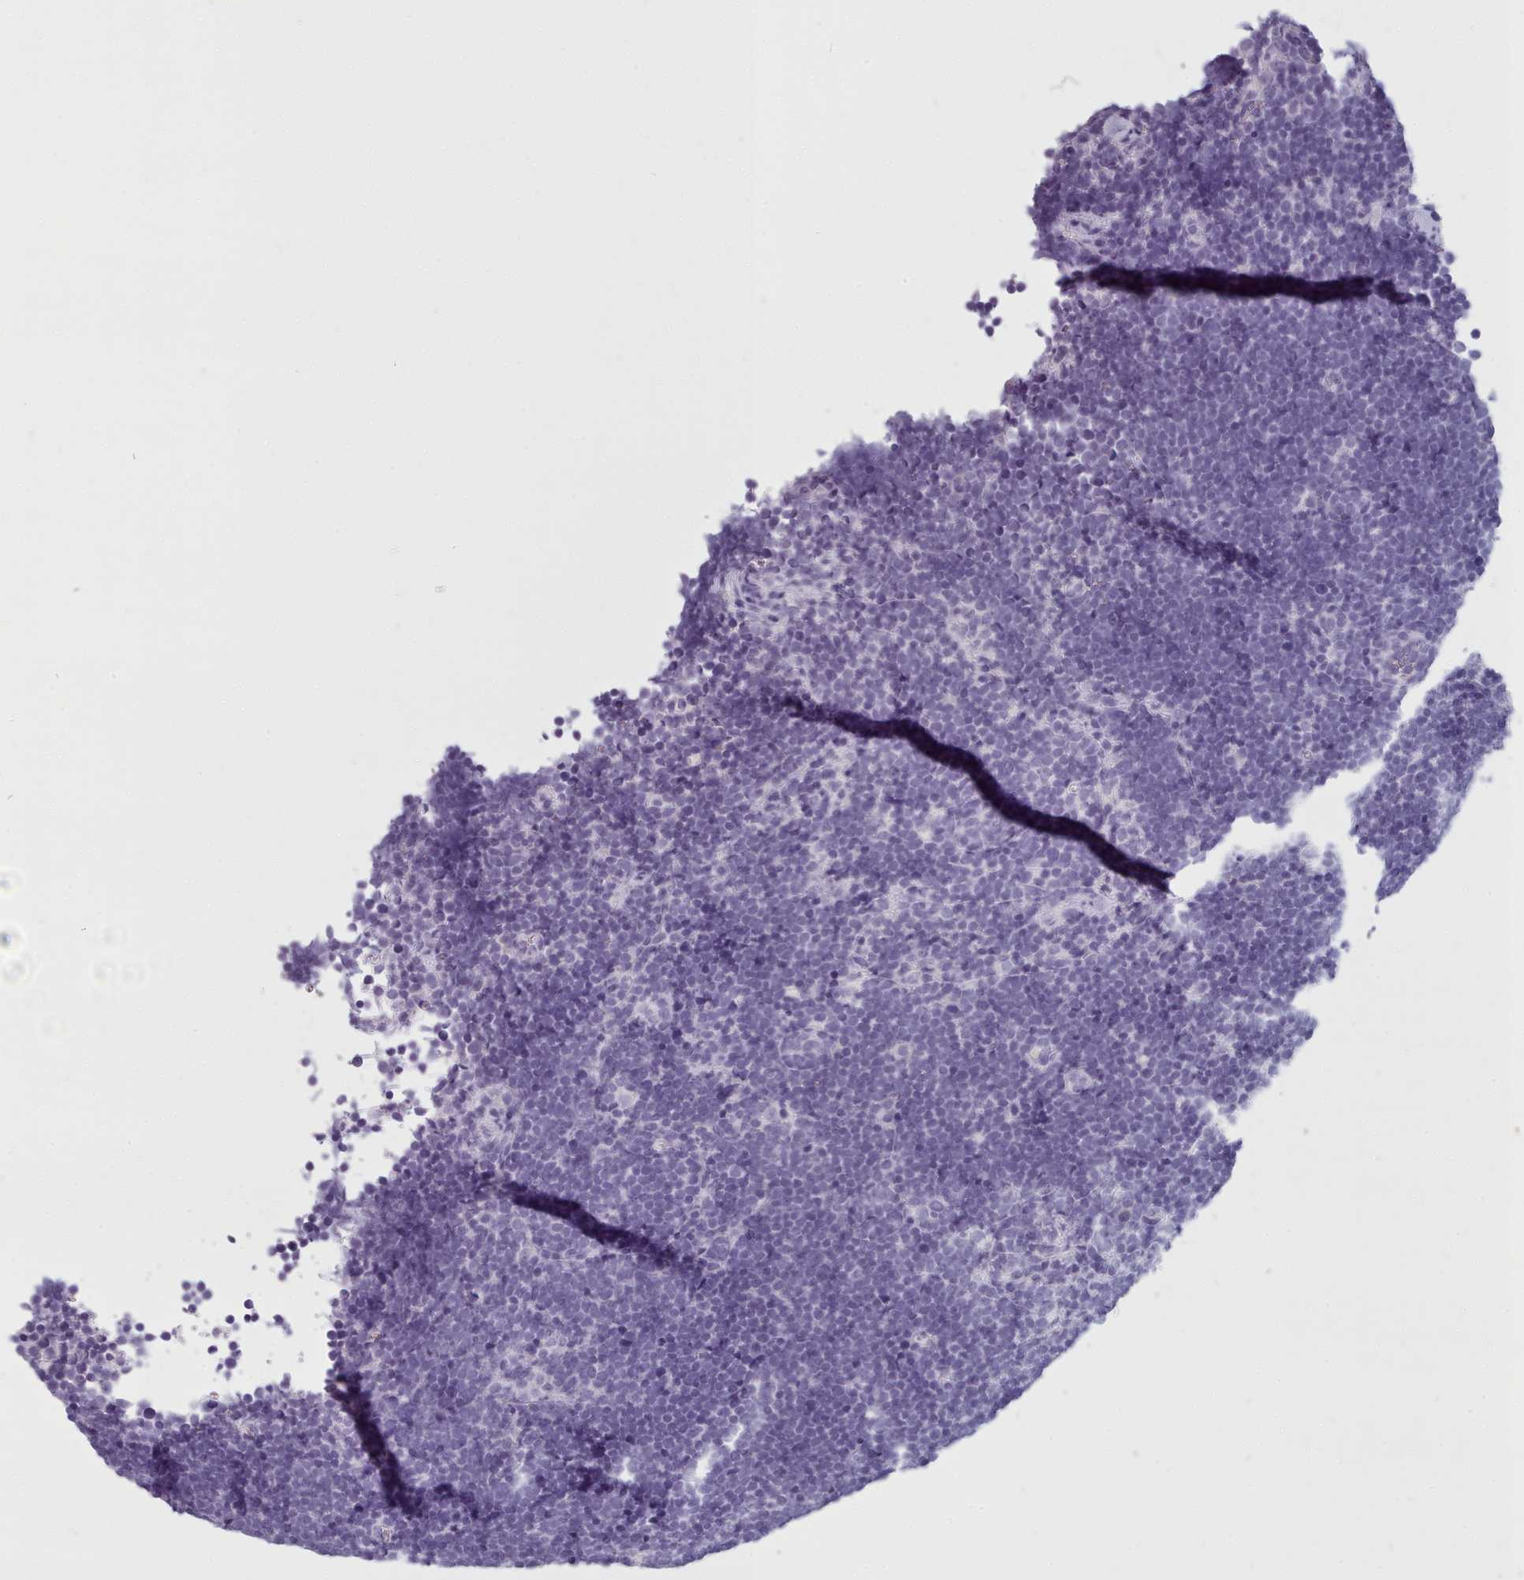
{"staining": {"intensity": "negative", "quantity": "none", "location": "none"}, "tissue": "lymphoma", "cell_type": "Tumor cells", "image_type": "cancer", "snomed": [{"axis": "morphology", "description": "Malignant lymphoma, non-Hodgkin's type, High grade"}, {"axis": "topography", "description": "Lymph node"}], "caption": "Histopathology image shows no significant protein staining in tumor cells of lymphoma. The staining was performed using DAB (3,3'-diaminobenzidine) to visualize the protein expression in brown, while the nuclei were stained in blue with hematoxylin (Magnification: 20x).", "gene": "ZNF43", "patient": {"sex": "male", "age": 13}}